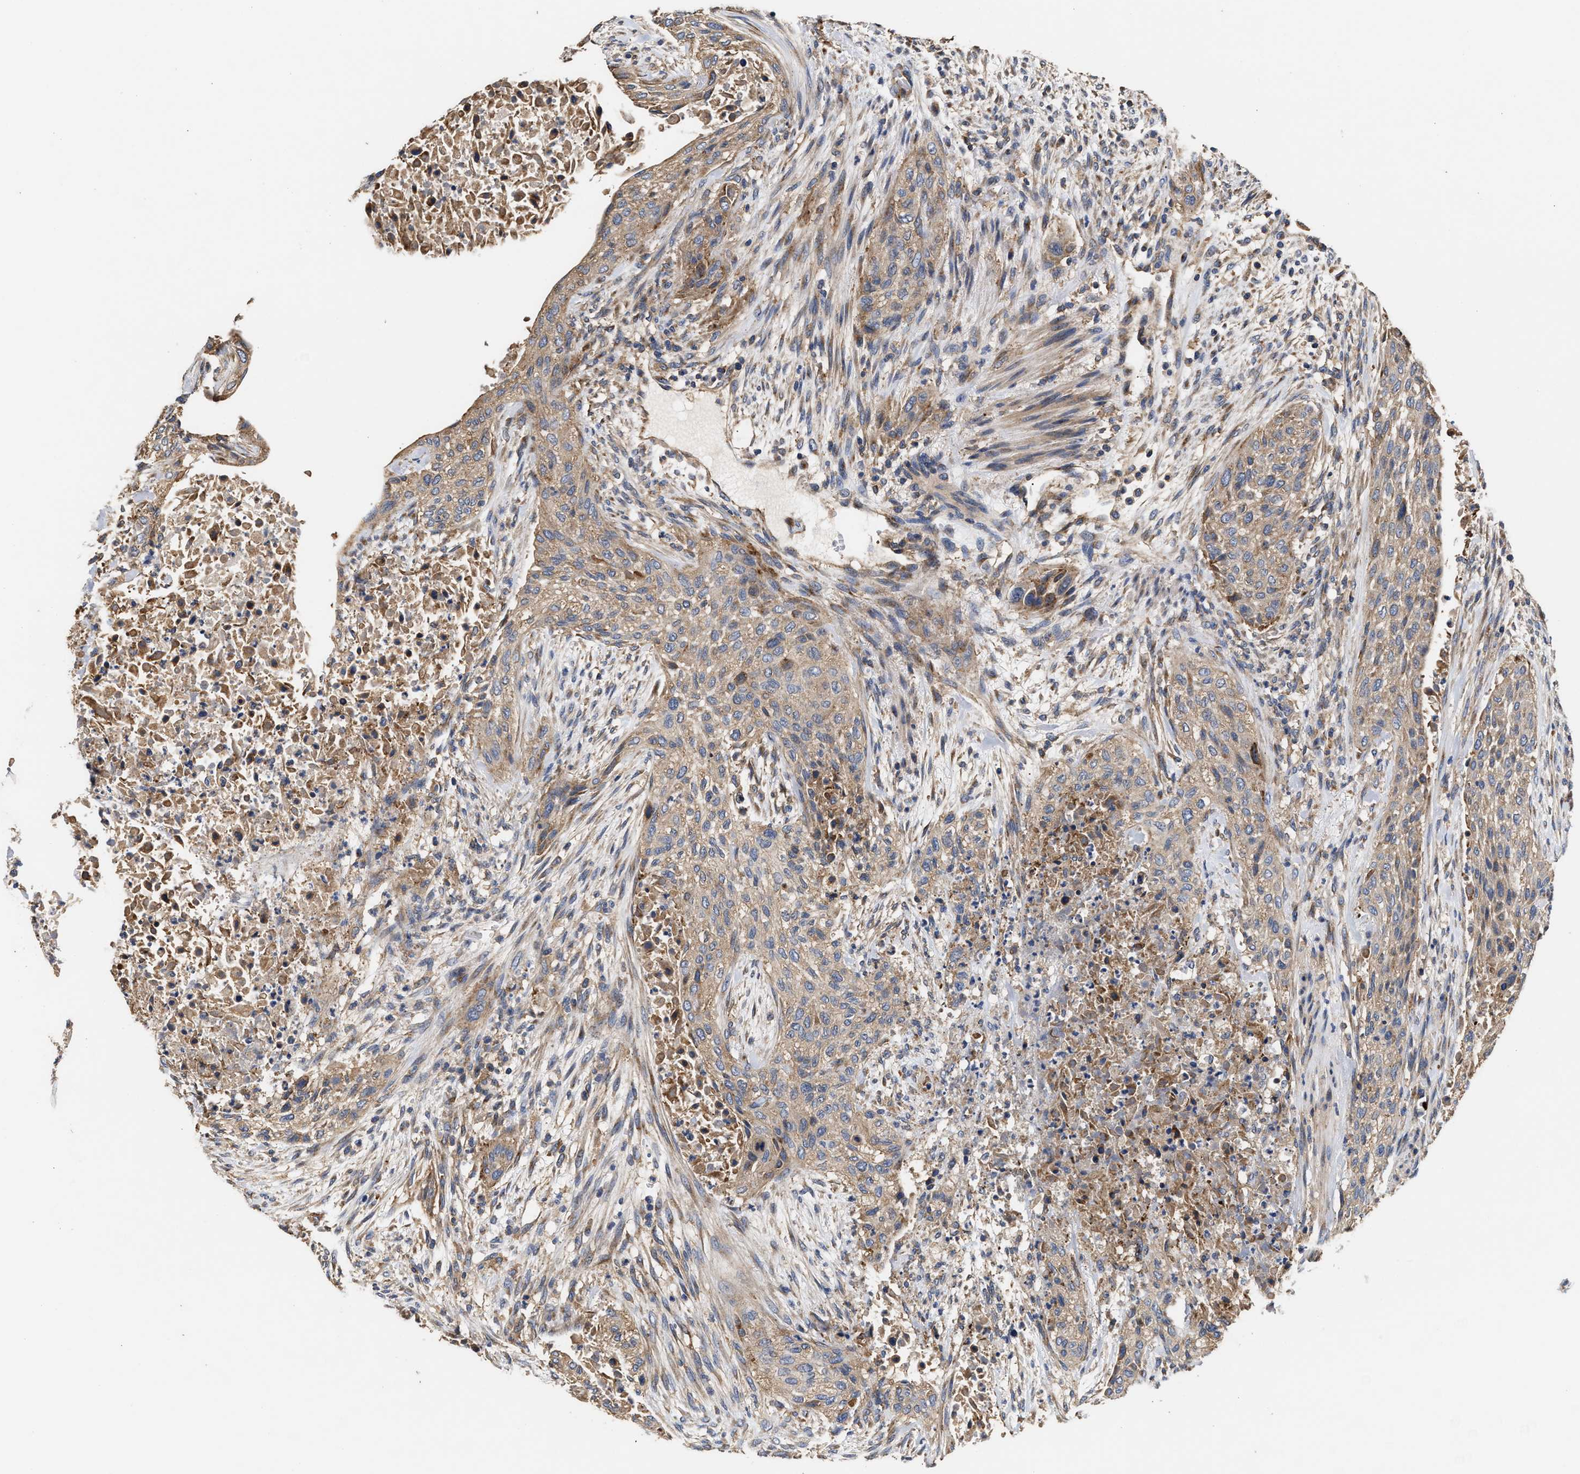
{"staining": {"intensity": "weak", "quantity": ">75%", "location": "cytoplasmic/membranous"}, "tissue": "urothelial cancer", "cell_type": "Tumor cells", "image_type": "cancer", "snomed": [{"axis": "morphology", "description": "Urothelial carcinoma, Low grade"}, {"axis": "morphology", "description": "Urothelial carcinoma, High grade"}, {"axis": "topography", "description": "Urinary bladder"}], "caption": "Immunohistochemical staining of urothelial carcinoma (low-grade) reveals low levels of weak cytoplasmic/membranous staining in approximately >75% of tumor cells. The protein is shown in brown color, while the nuclei are stained blue.", "gene": "KLB", "patient": {"sex": "male", "age": 35}}